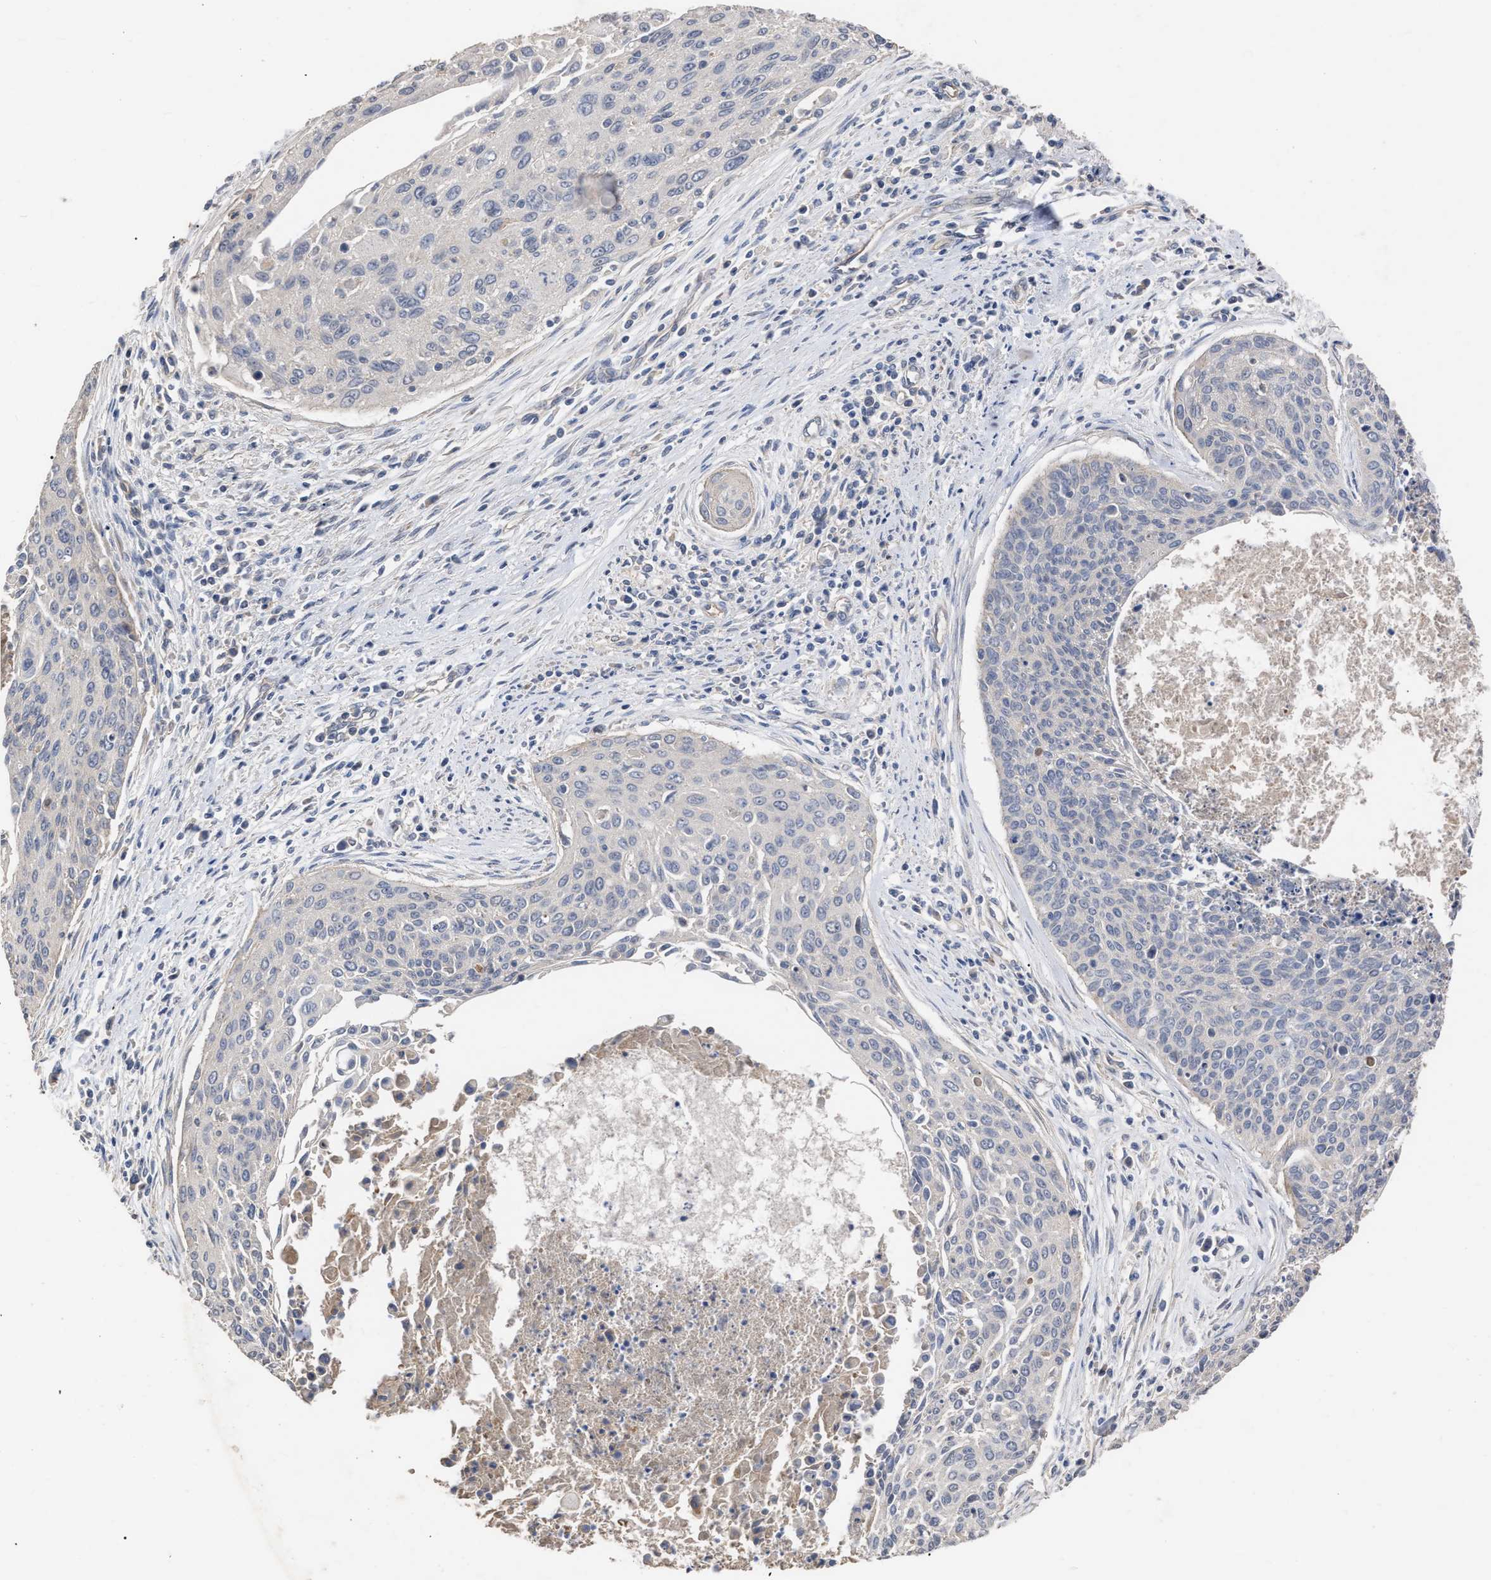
{"staining": {"intensity": "negative", "quantity": "none", "location": "none"}, "tissue": "cervical cancer", "cell_type": "Tumor cells", "image_type": "cancer", "snomed": [{"axis": "morphology", "description": "Squamous cell carcinoma, NOS"}, {"axis": "topography", "description": "Cervix"}], "caption": "IHC photomicrograph of neoplastic tissue: human cervical cancer (squamous cell carcinoma) stained with DAB reveals no significant protein expression in tumor cells.", "gene": "BTN2A1", "patient": {"sex": "female", "age": 55}}